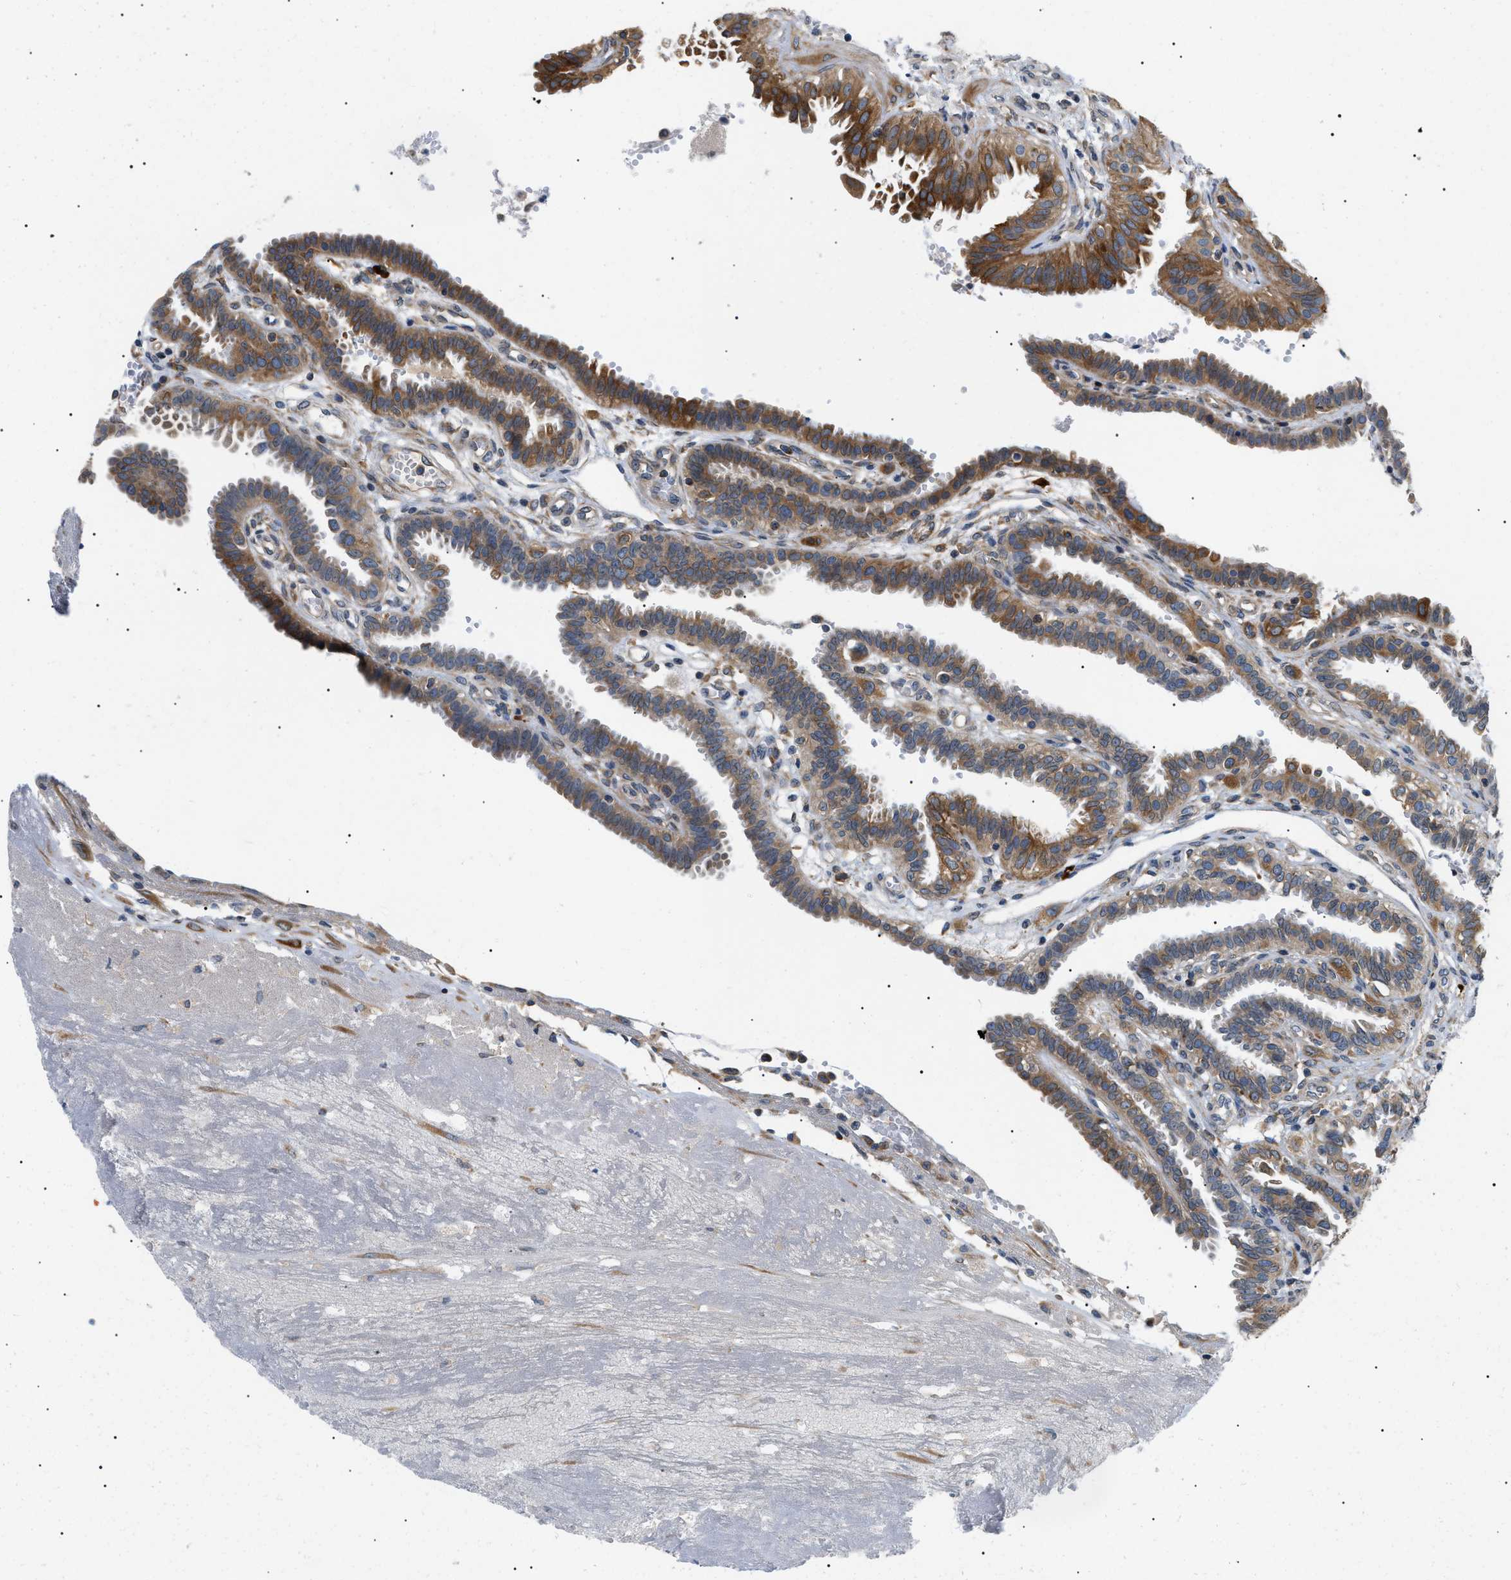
{"staining": {"intensity": "moderate", "quantity": ">75%", "location": "cytoplasmic/membranous"}, "tissue": "fallopian tube", "cell_type": "Glandular cells", "image_type": "normal", "snomed": [{"axis": "morphology", "description": "Normal tissue, NOS"}, {"axis": "topography", "description": "Fallopian tube"}, {"axis": "topography", "description": "Placenta"}], "caption": "Immunohistochemistry histopathology image of benign fallopian tube: fallopian tube stained using immunohistochemistry (IHC) demonstrates medium levels of moderate protein expression localized specifically in the cytoplasmic/membranous of glandular cells, appearing as a cytoplasmic/membranous brown color.", "gene": "DERL1", "patient": {"sex": "female", "age": 34}}